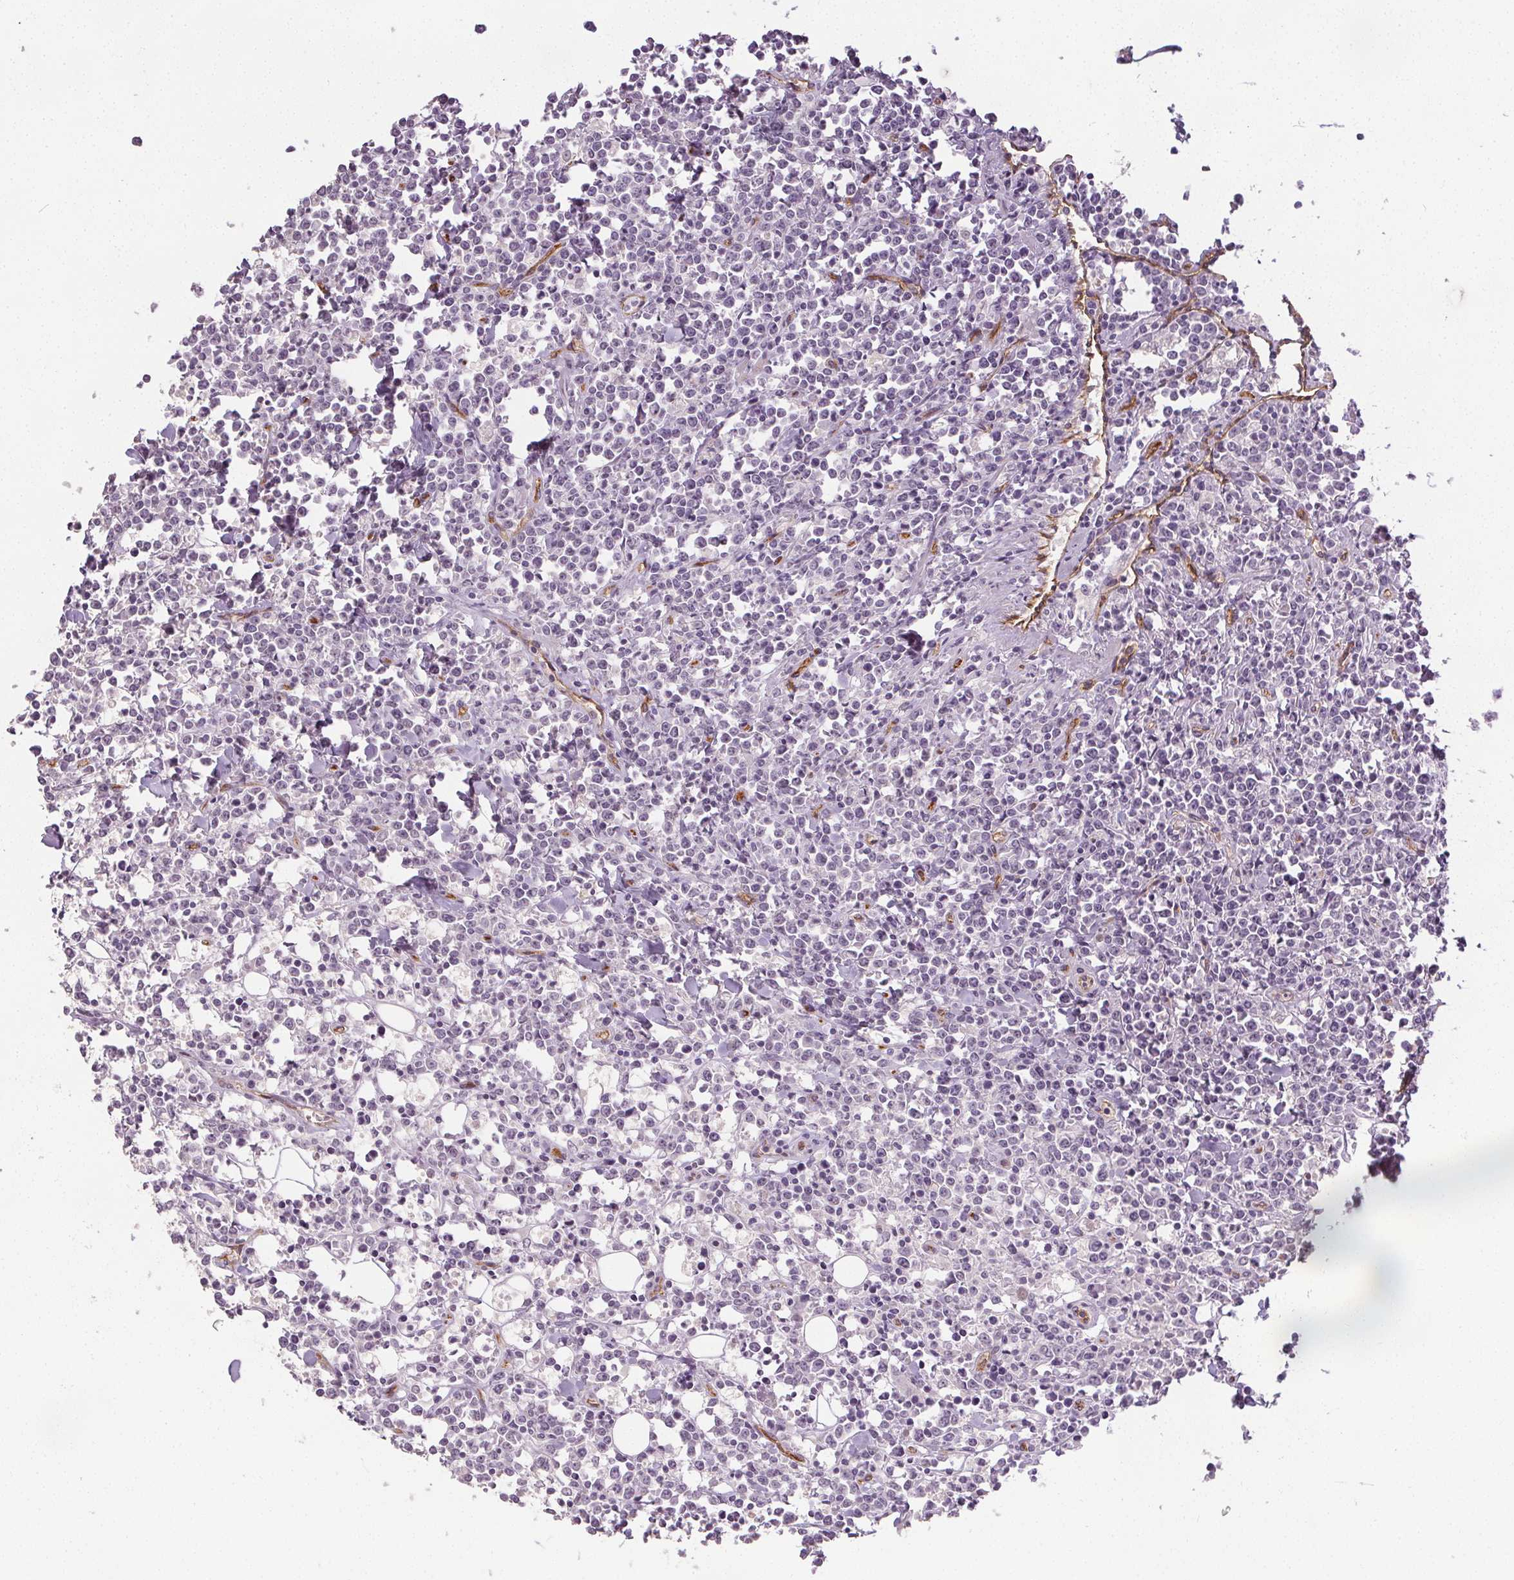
{"staining": {"intensity": "negative", "quantity": "none", "location": "none"}, "tissue": "lymphoma", "cell_type": "Tumor cells", "image_type": "cancer", "snomed": [{"axis": "morphology", "description": "Malignant lymphoma, non-Hodgkin's type, High grade"}, {"axis": "topography", "description": "Small intestine"}], "caption": "High power microscopy histopathology image of an immunohistochemistry (IHC) histopathology image of malignant lymphoma, non-Hodgkin's type (high-grade), revealing no significant expression in tumor cells.", "gene": "PODXL", "patient": {"sex": "female", "age": 56}}